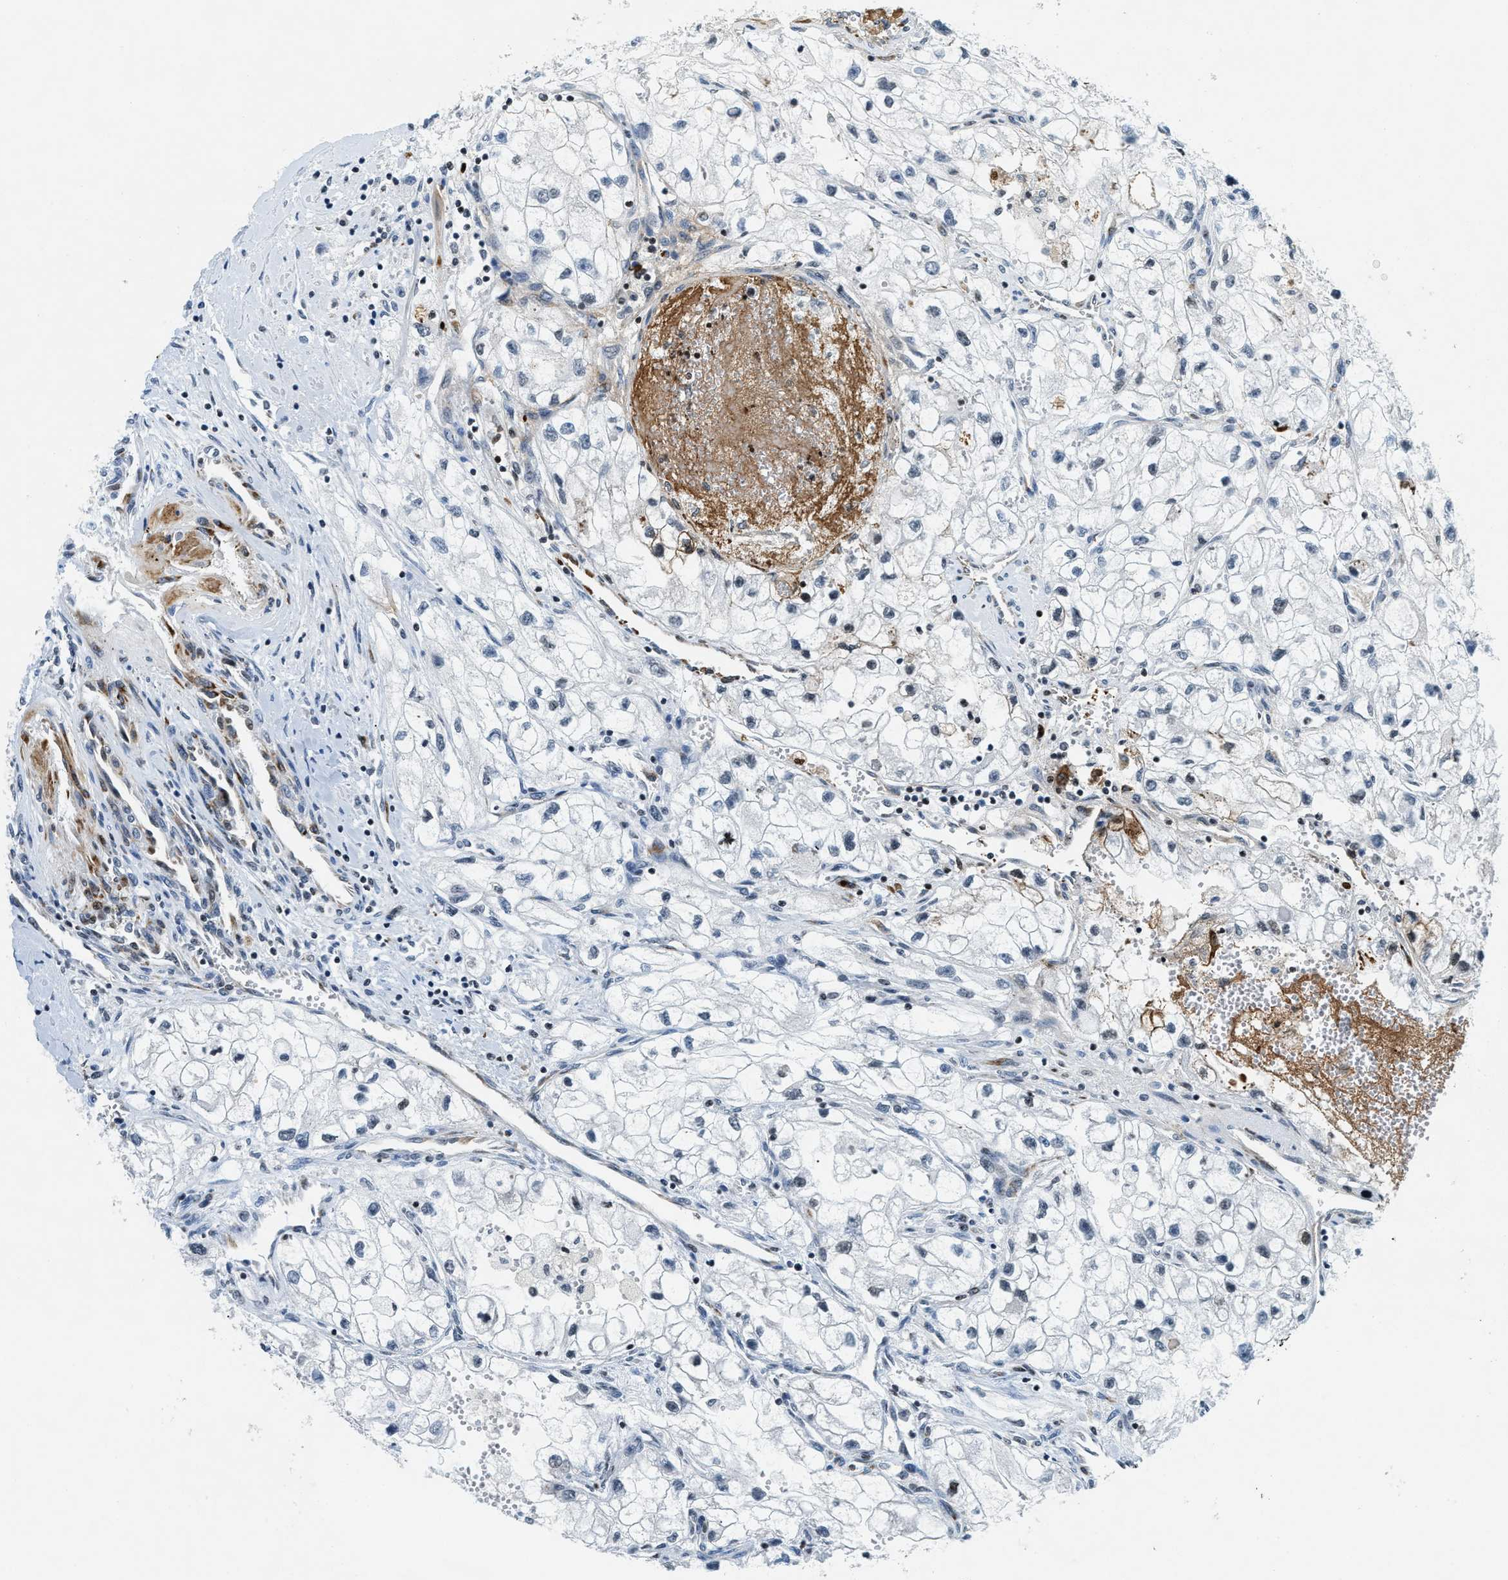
{"staining": {"intensity": "negative", "quantity": "none", "location": "none"}, "tissue": "renal cancer", "cell_type": "Tumor cells", "image_type": "cancer", "snomed": [{"axis": "morphology", "description": "Adenocarcinoma, NOS"}, {"axis": "topography", "description": "Kidney"}], "caption": "Tumor cells are negative for protein expression in human renal cancer.", "gene": "UVRAG", "patient": {"sex": "female", "age": 70}}